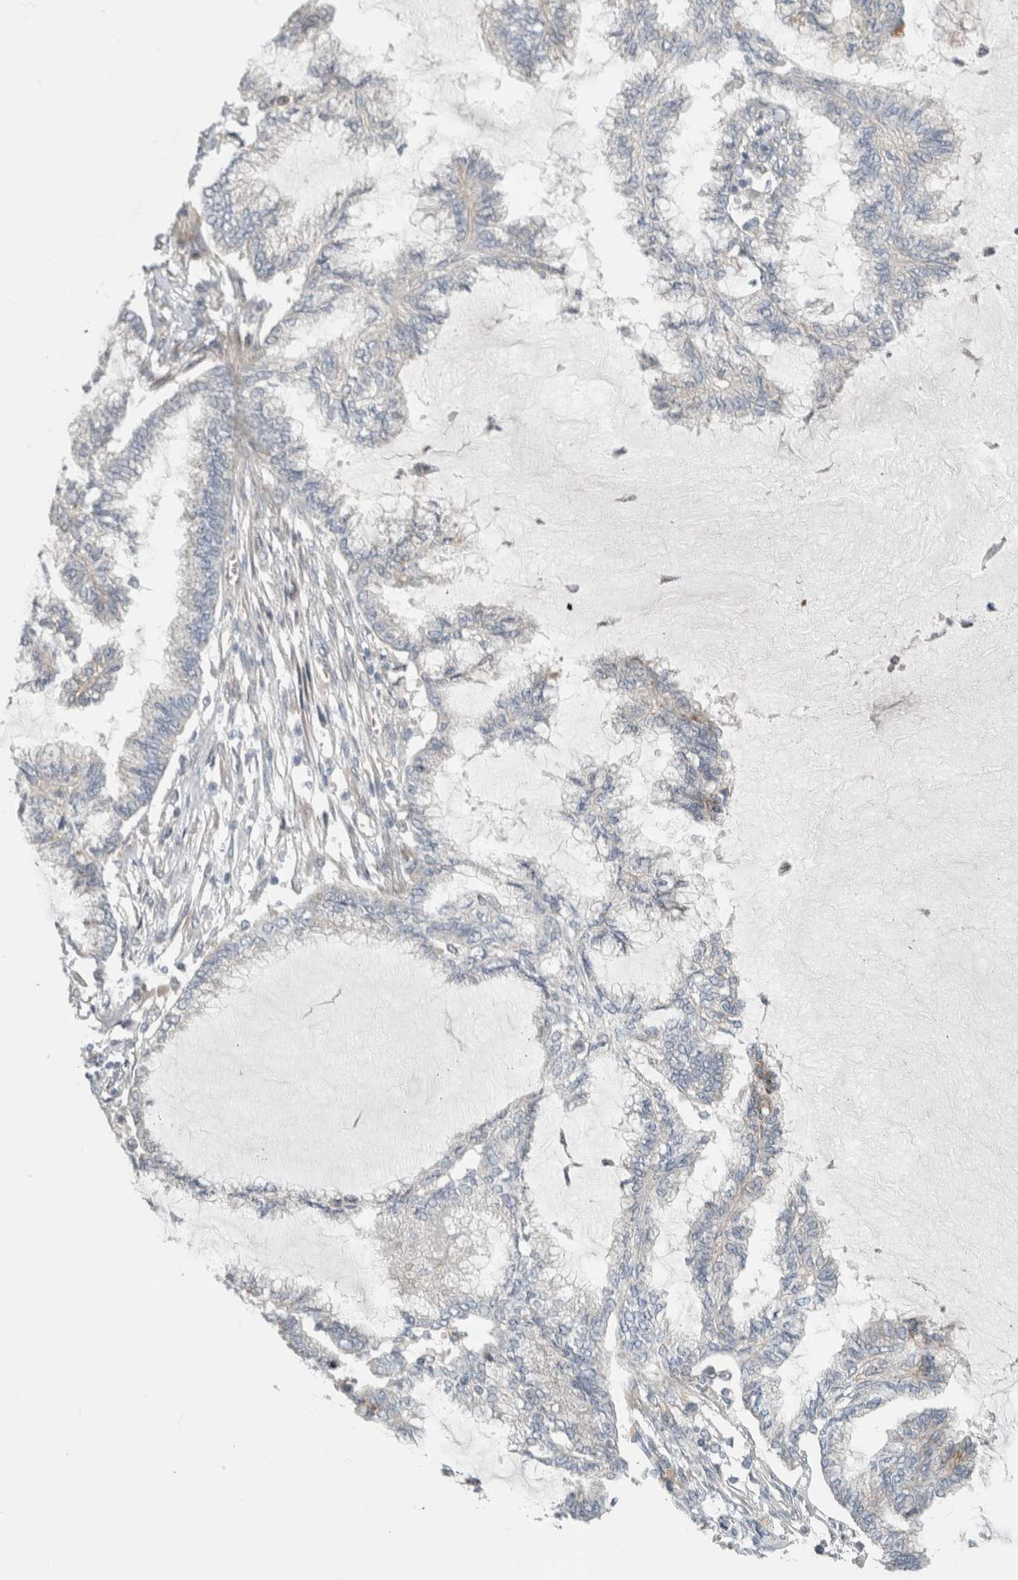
{"staining": {"intensity": "negative", "quantity": "none", "location": "none"}, "tissue": "endometrial cancer", "cell_type": "Tumor cells", "image_type": "cancer", "snomed": [{"axis": "morphology", "description": "Adenocarcinoma, NOS"}, {"axis": "topography", "description": "Endometrium"}], "caption": "Tumor cells show no significant staining in endometrial adenocarcinoma. (Brightfield microscopy of DAB (3,3'-diaminobenzidine) IHC at high magnification).", "gene": "KPNA5", "patient": {"sex": "female", "age": 86}}